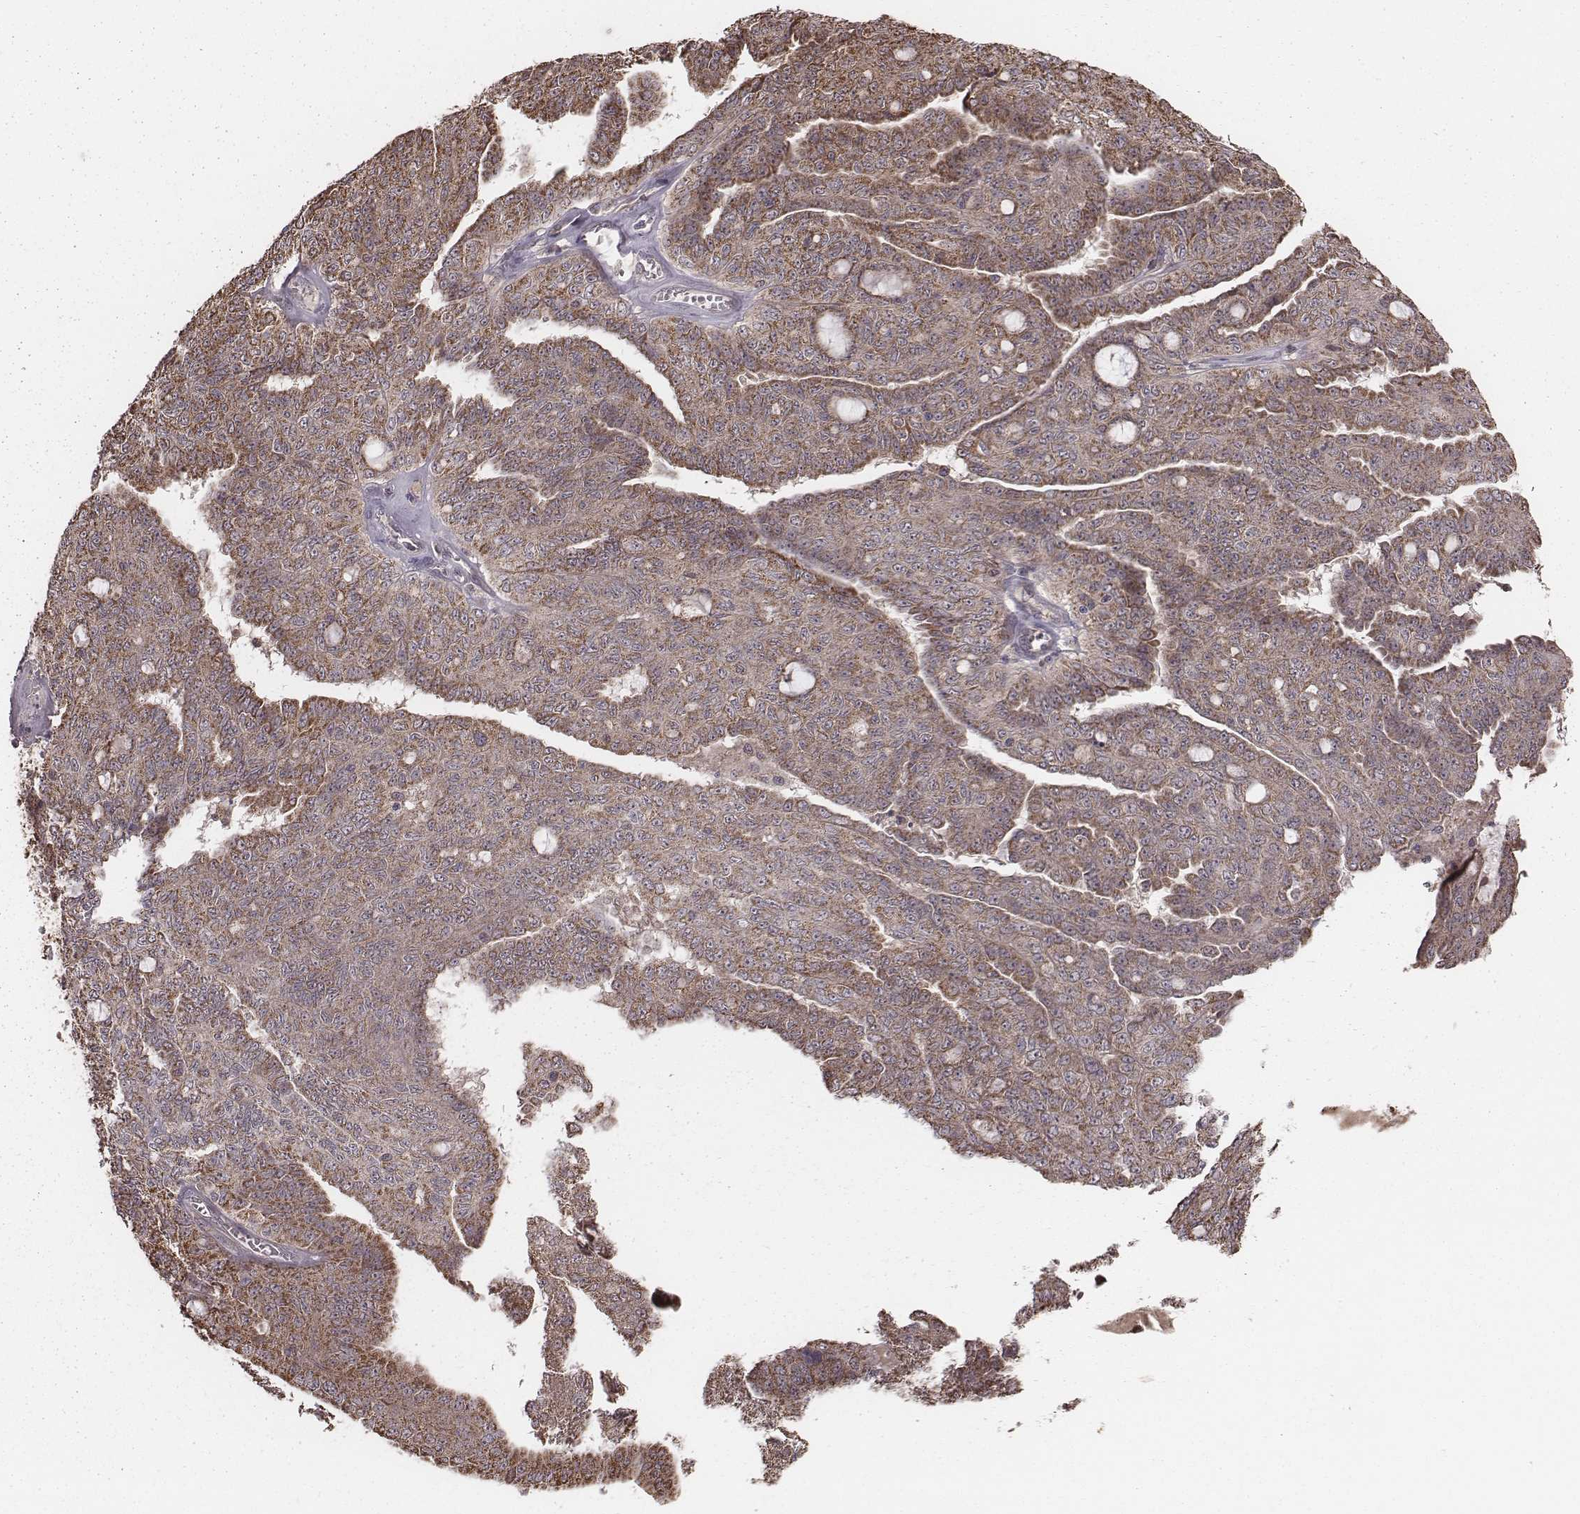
{"staining": {"intensity": "moderate", "quantity": ">75%", "location": "cytoplasmic/membranous"}, "tissue": "ovarian cancer", "cell_type": "Tumor cells", "image_type": "cancer", "snomed": [{"axis": "morphology", "description": "Cystadenocarcinoma, serous, NOS"}, {"axis": "topography", "description": "Ovary"}], "caption": "High-magnification brightfield microscopy of ovarian serous cystadenocarcinoma stained with DAB (brown) and counterstained with hematoxylin (blue). tumor cells exhibit moderate cytoplasmic/membranous staining is identified in approximately>75% of cells. The staining was performed using DAB to visualize the protein expression in brown, while the nuclei were stained in blue with hematoxylin (Magnification: 20x).", "gene": "PDCD2L", "patient": {"sex": "female", "age": 71}}